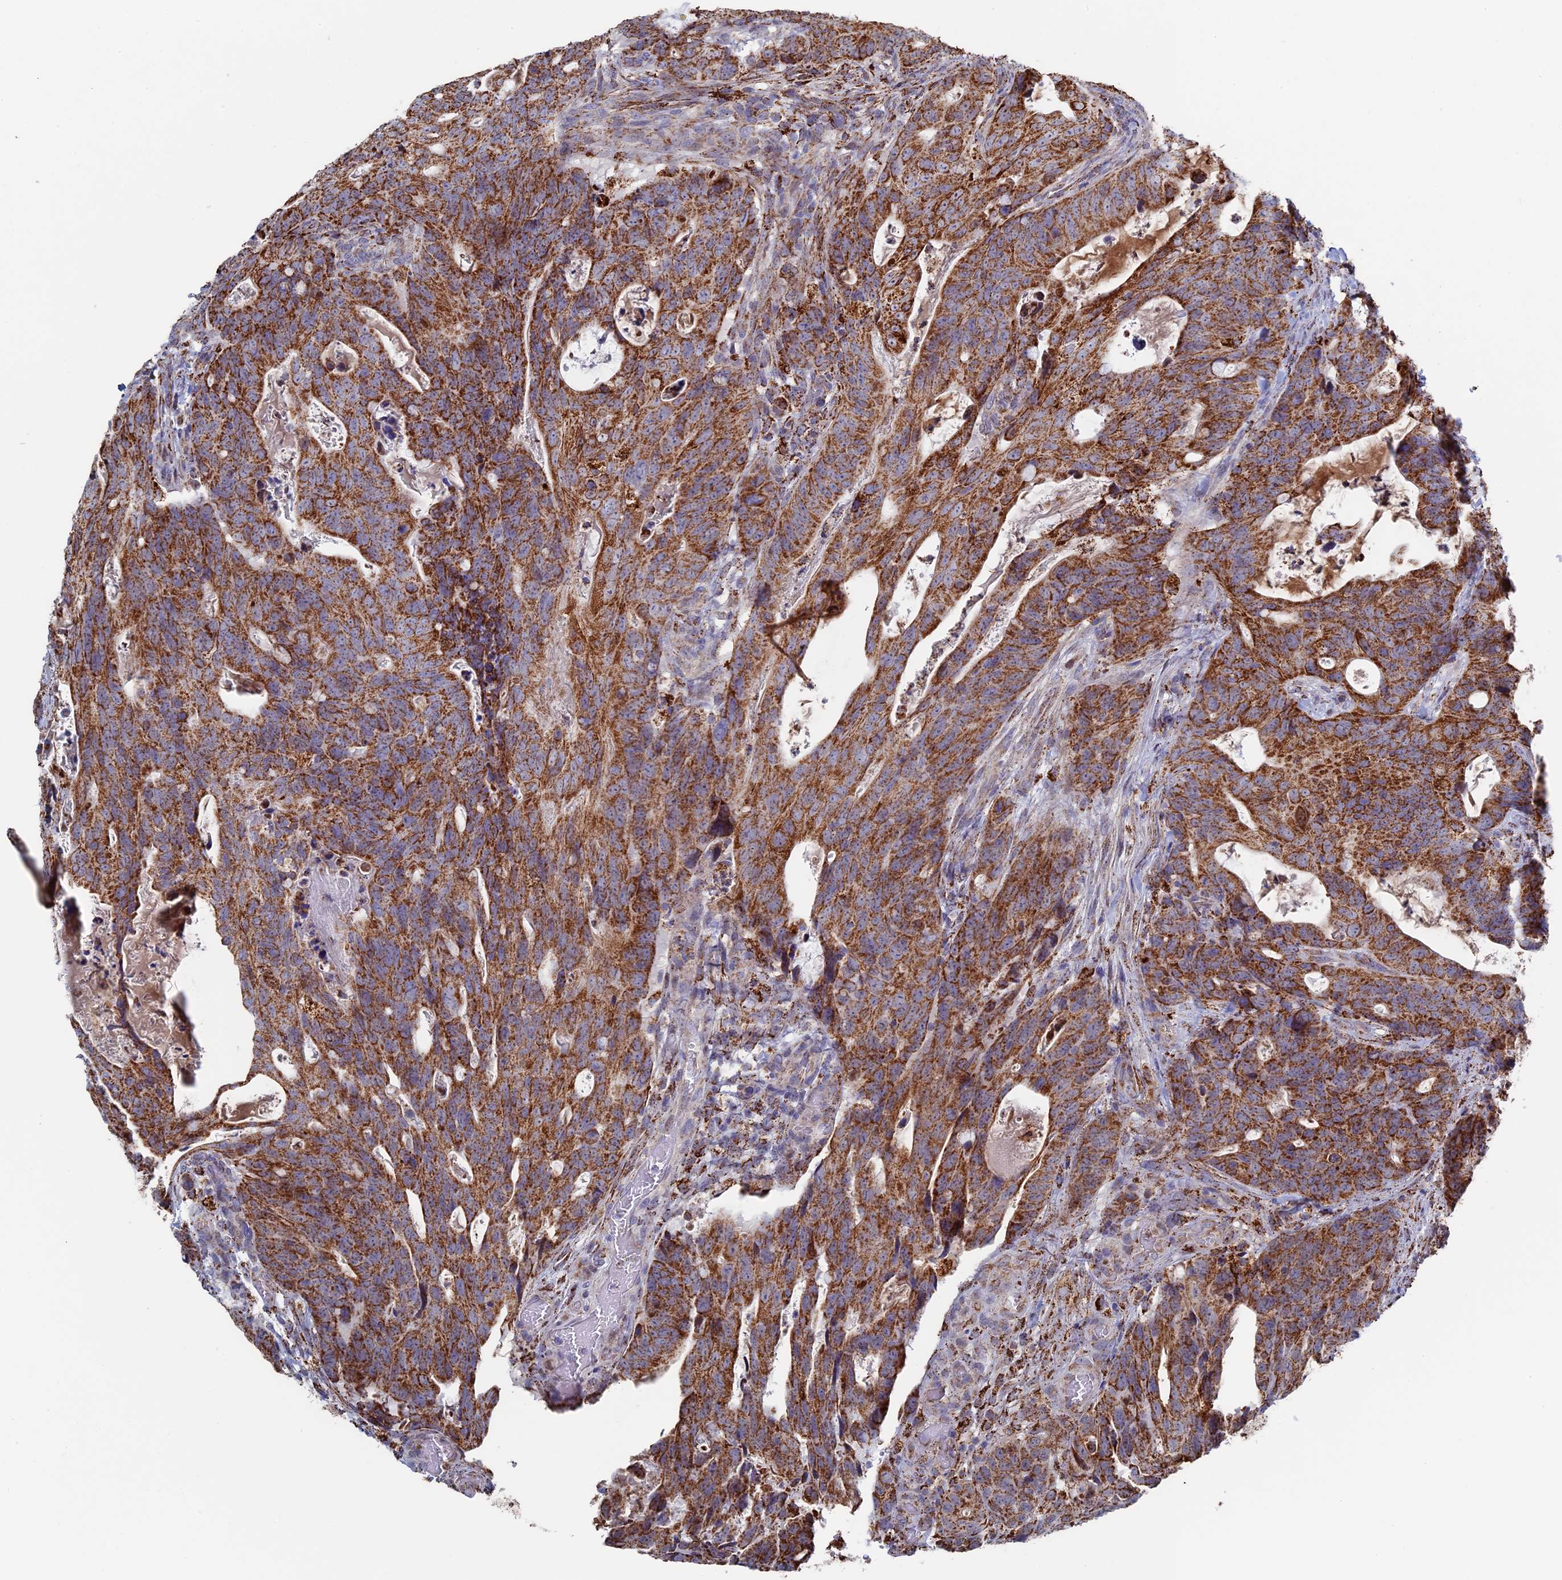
{"staining": {"intensity": "moderate", "quantity": ">75%", "location": "cytoplasmic/membranous"}, "tissue": "colorectal cancer", "cell_type": "Tumor cells", "image_type": "cancer", "snomed": [{"axis": "morphology", "description": "Adenocarcinoma, NOS"}, {"axis": "topography", "description": "Colon"}], "caption": "Immunohistochemical staining of colorectal cancer demonstrates medium levels of moderate cytoplasmic/membranous expression in approximately >75% of tumor cells.", "gene": "SEC24D", "patient": {"sex": "female", "age": 82}}